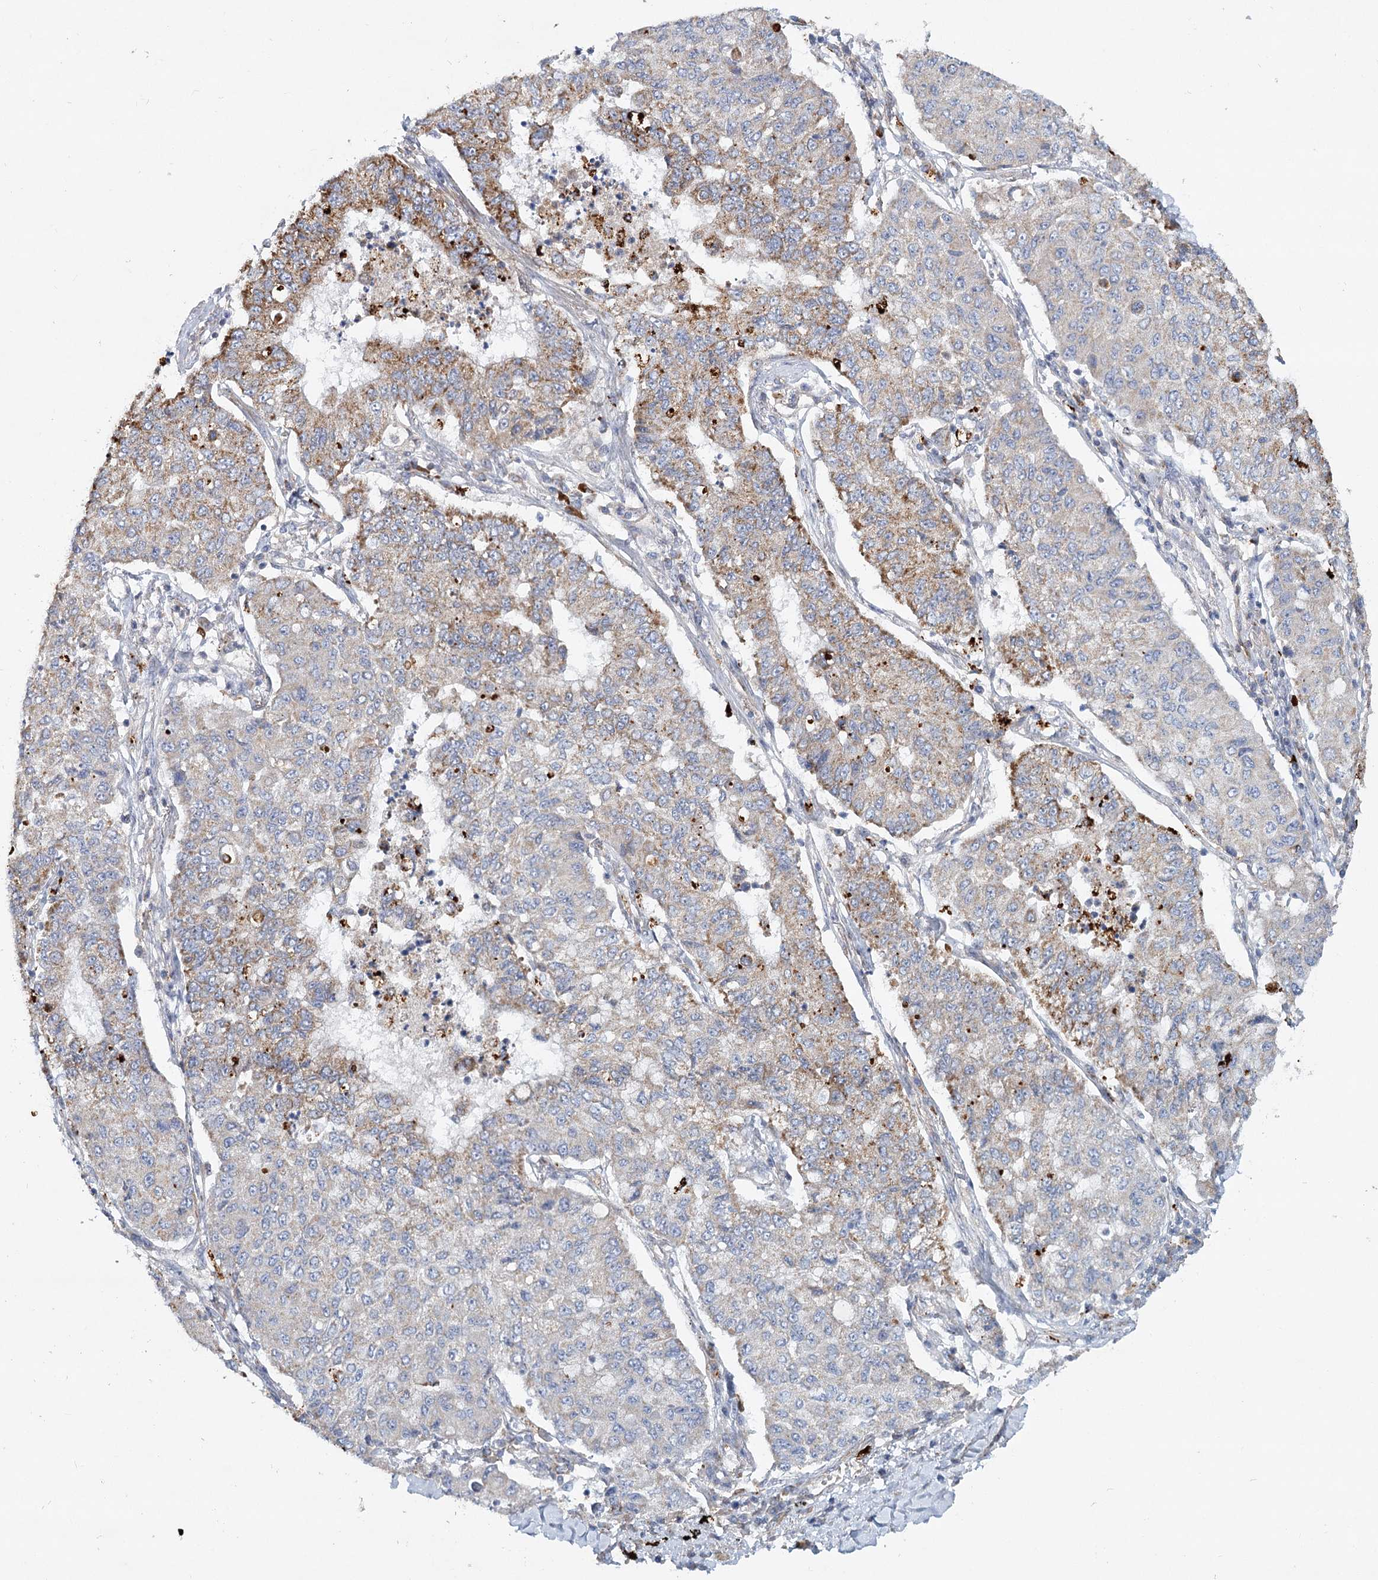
{"staining": {"intensity": "moderate", "quantity": "<25%", "location": "cytoplasmic/membranous"}, "tissue": "lung cancer", "cell_type": "Tumor cells", "image_type": "cancer", "snomed": [{"axis": "morphology", "description": "Squamous cell carcinoma, NOS"}, {"axis": "topography", "description": "Lung"}], "caption": "A histopathology image of lung cancer stained for a protein displays moderate cytoplasmic/membranous brown staining in tumor cells.", "gene": "TMEM164", "patient": {"sex": "male", "age": 74}}